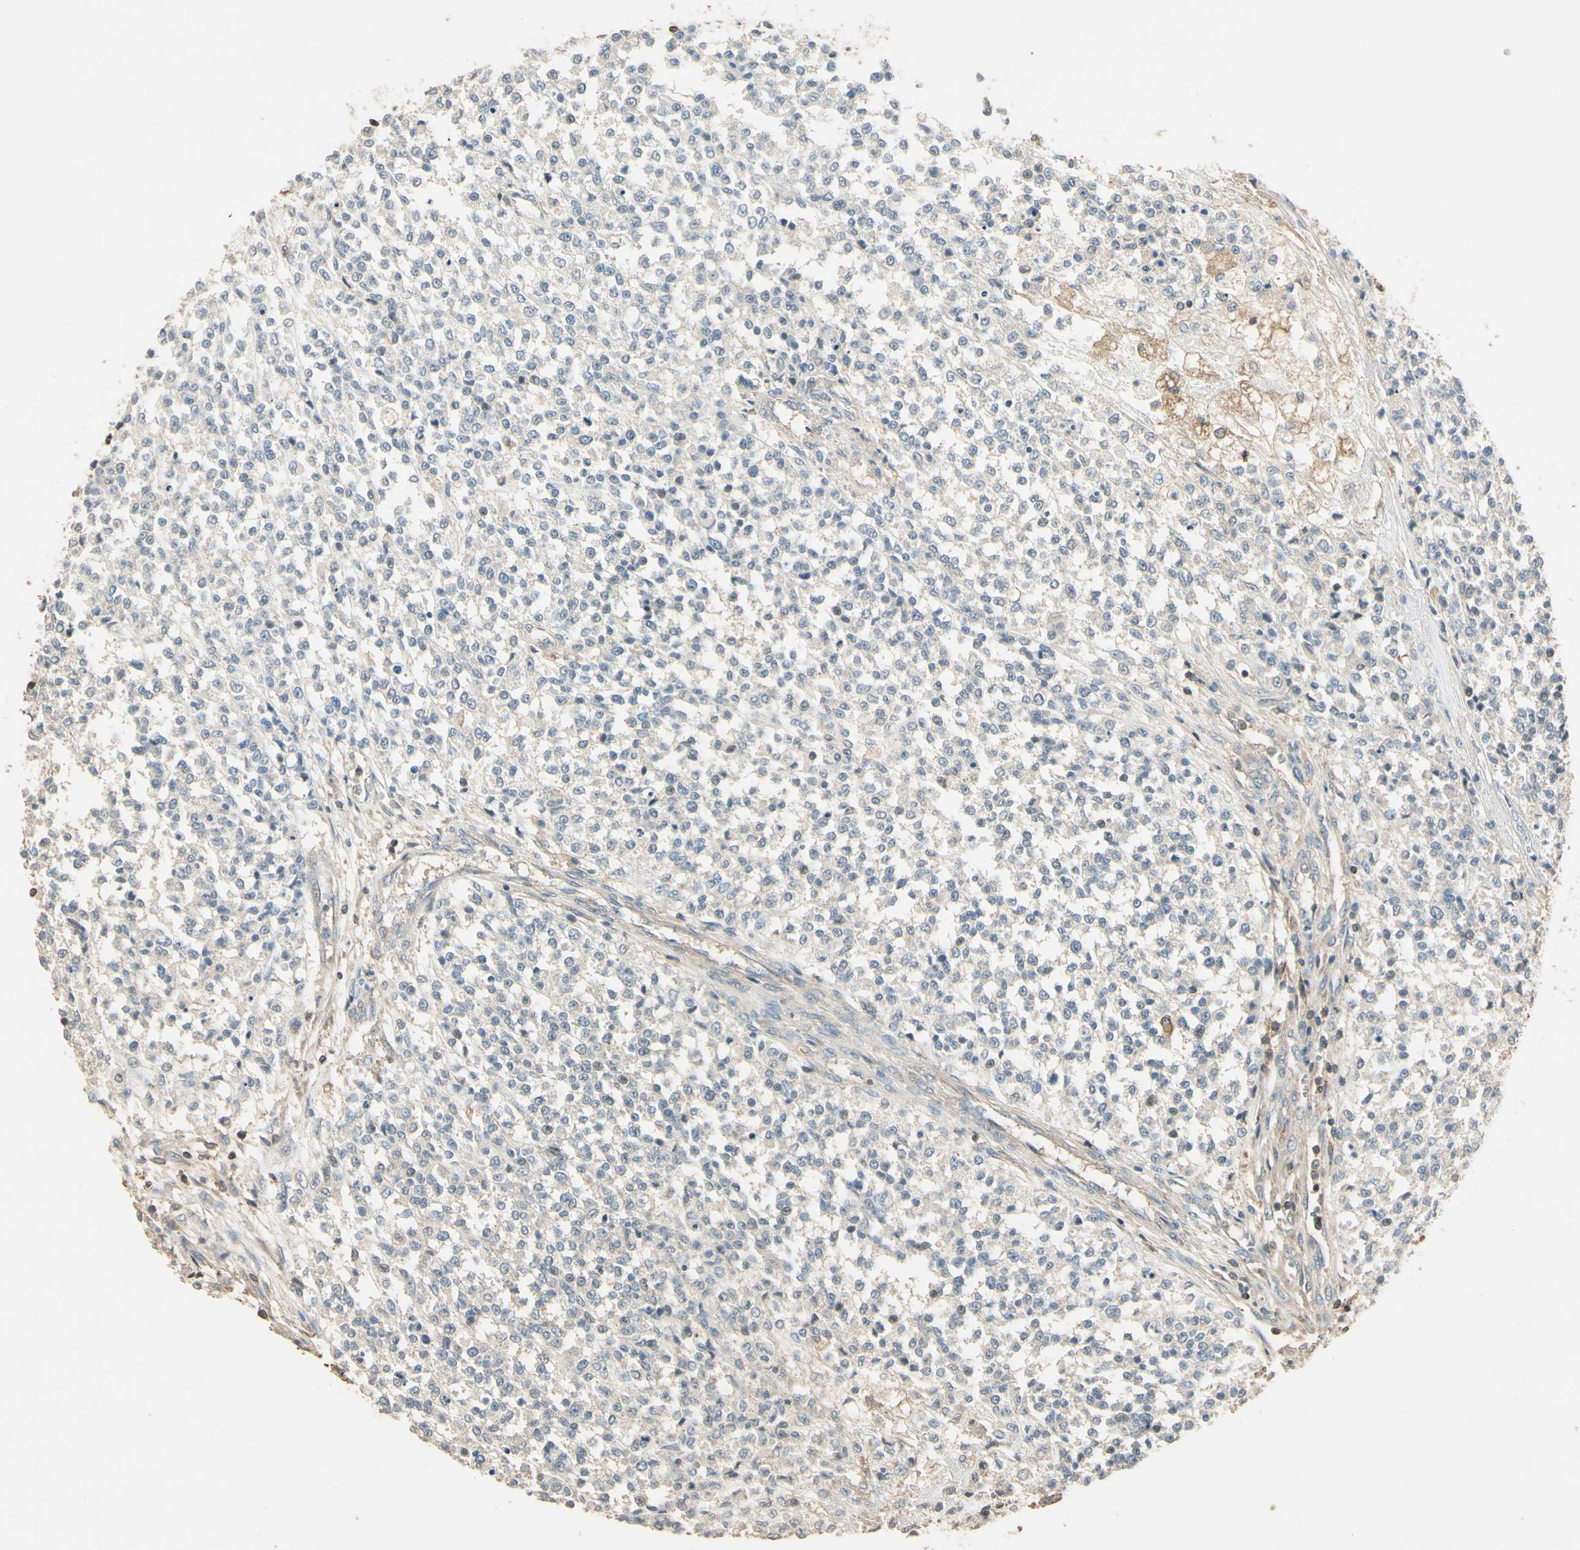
{"staining": {"intensity": "weak", "quantity": "<25%", "location": "cytoplasmic/membranous"}, "tissue": "testis cancer", "cell_type": "Tumor cells", "image_type": "cancer", "snomed": [{"axis": "morphology", "description": "Seminoma, NOS"}, {"axis": "topography", "description": "Testis"}], "caption": "DAB (3,3'-diaminobenzidine) immunohistochemical staining of testis cancer shows no significant expression in tumor cells. (Brightfield microscopy of DAB immunohistochemistry at high magnification).", "gene": "PLXNA1", "patient": {"sex": "male", "age": 59}}